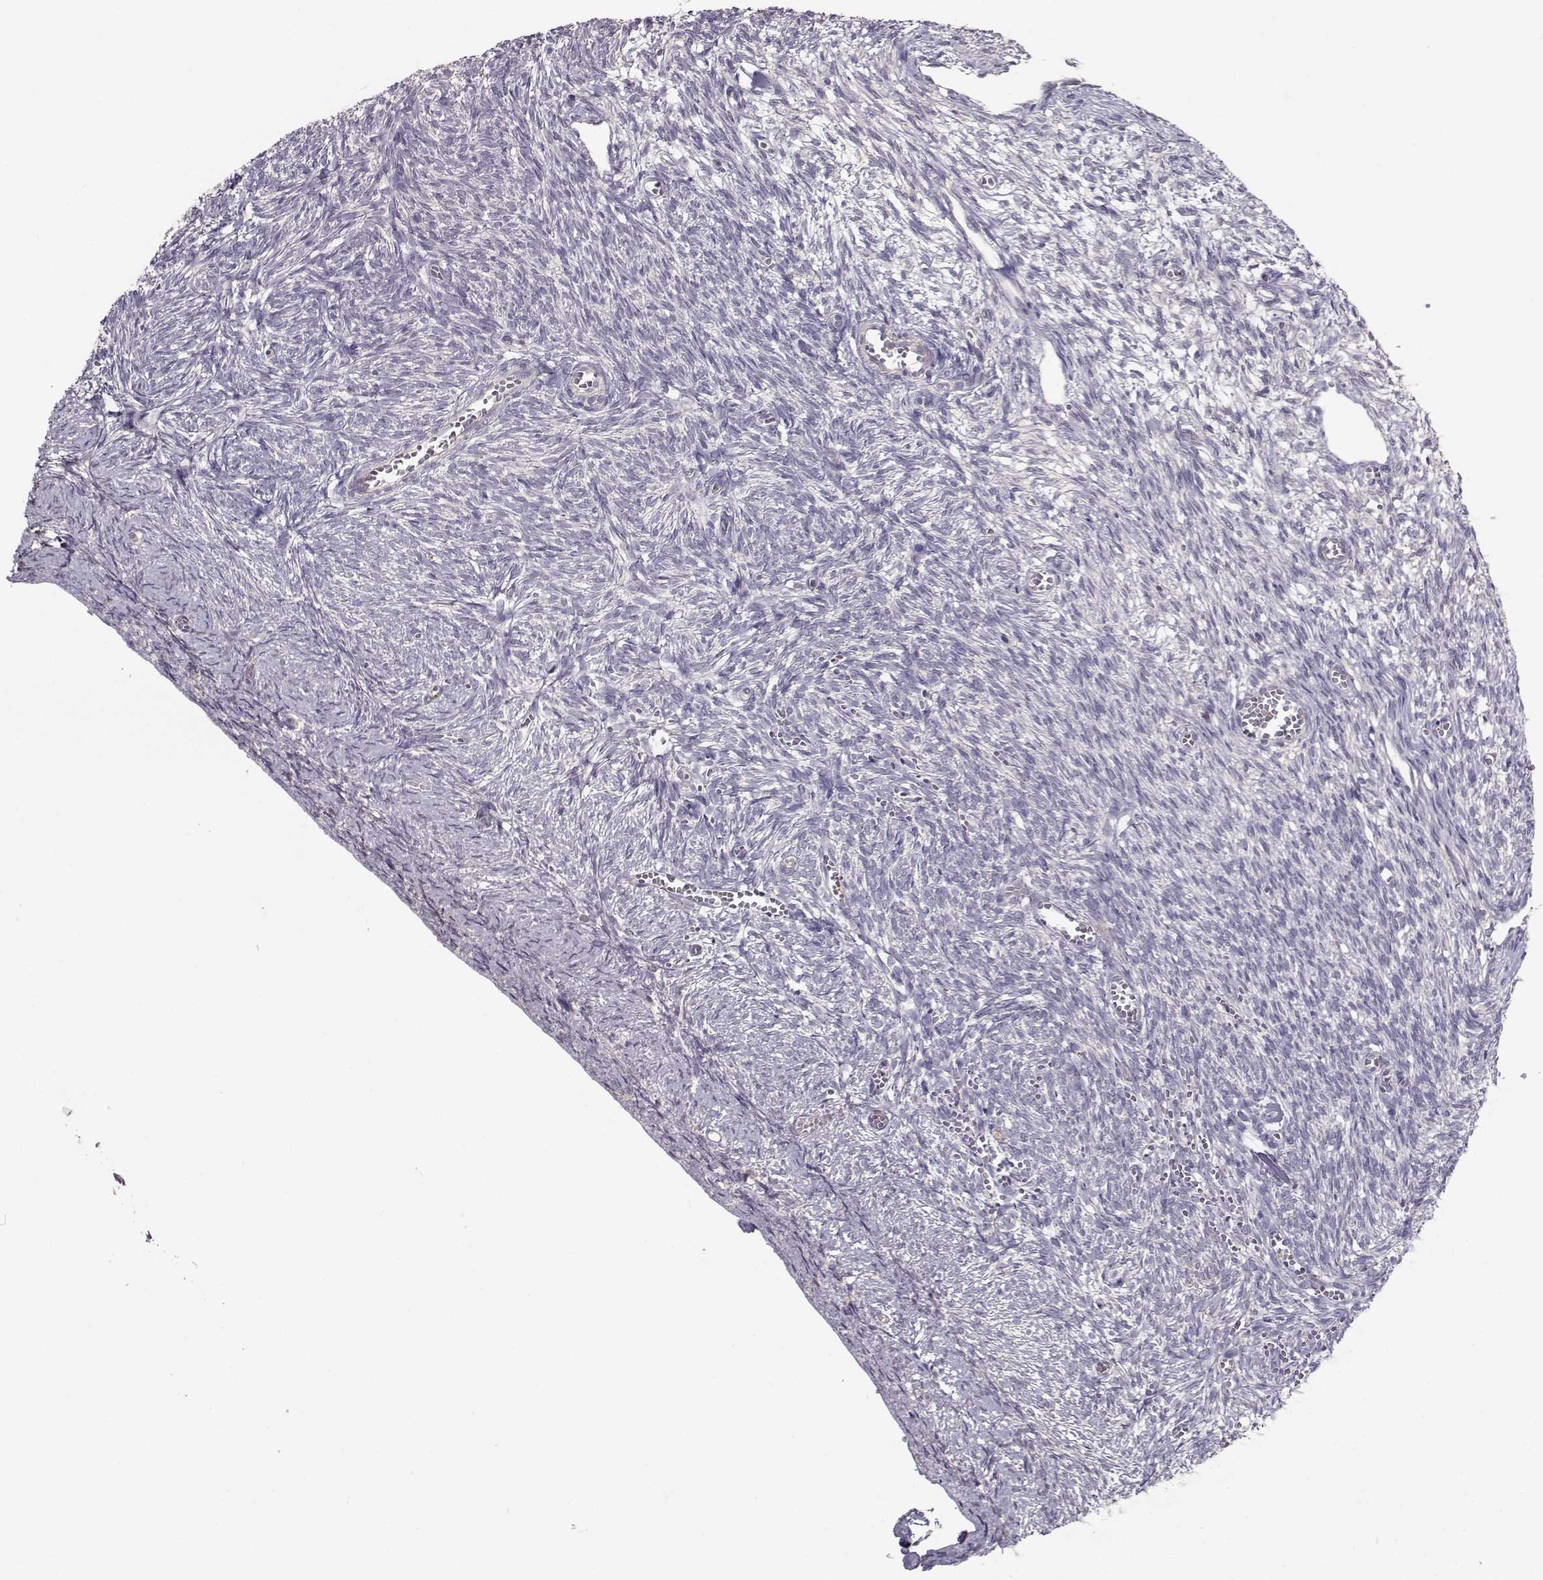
{"staining": {"intensity": "weak", "quantity": "<25%", "location": "cytoplasmic/membranous"}, "tissue": "ovary", "cell_type": "Follicle cells", "image_type": "normal", "snomed": [{"axis": "morphology", "description": "Normal tissue, NOS"}, {"axis": "topography", "description": "Ovary"}], "caption": "A high-resolution micrograph shows IHC staining of benign ovary, which shows no significant positivity in follicle cells.", "gene": "ENTPD8", "patient": {"sex": "female", "age": 43}}